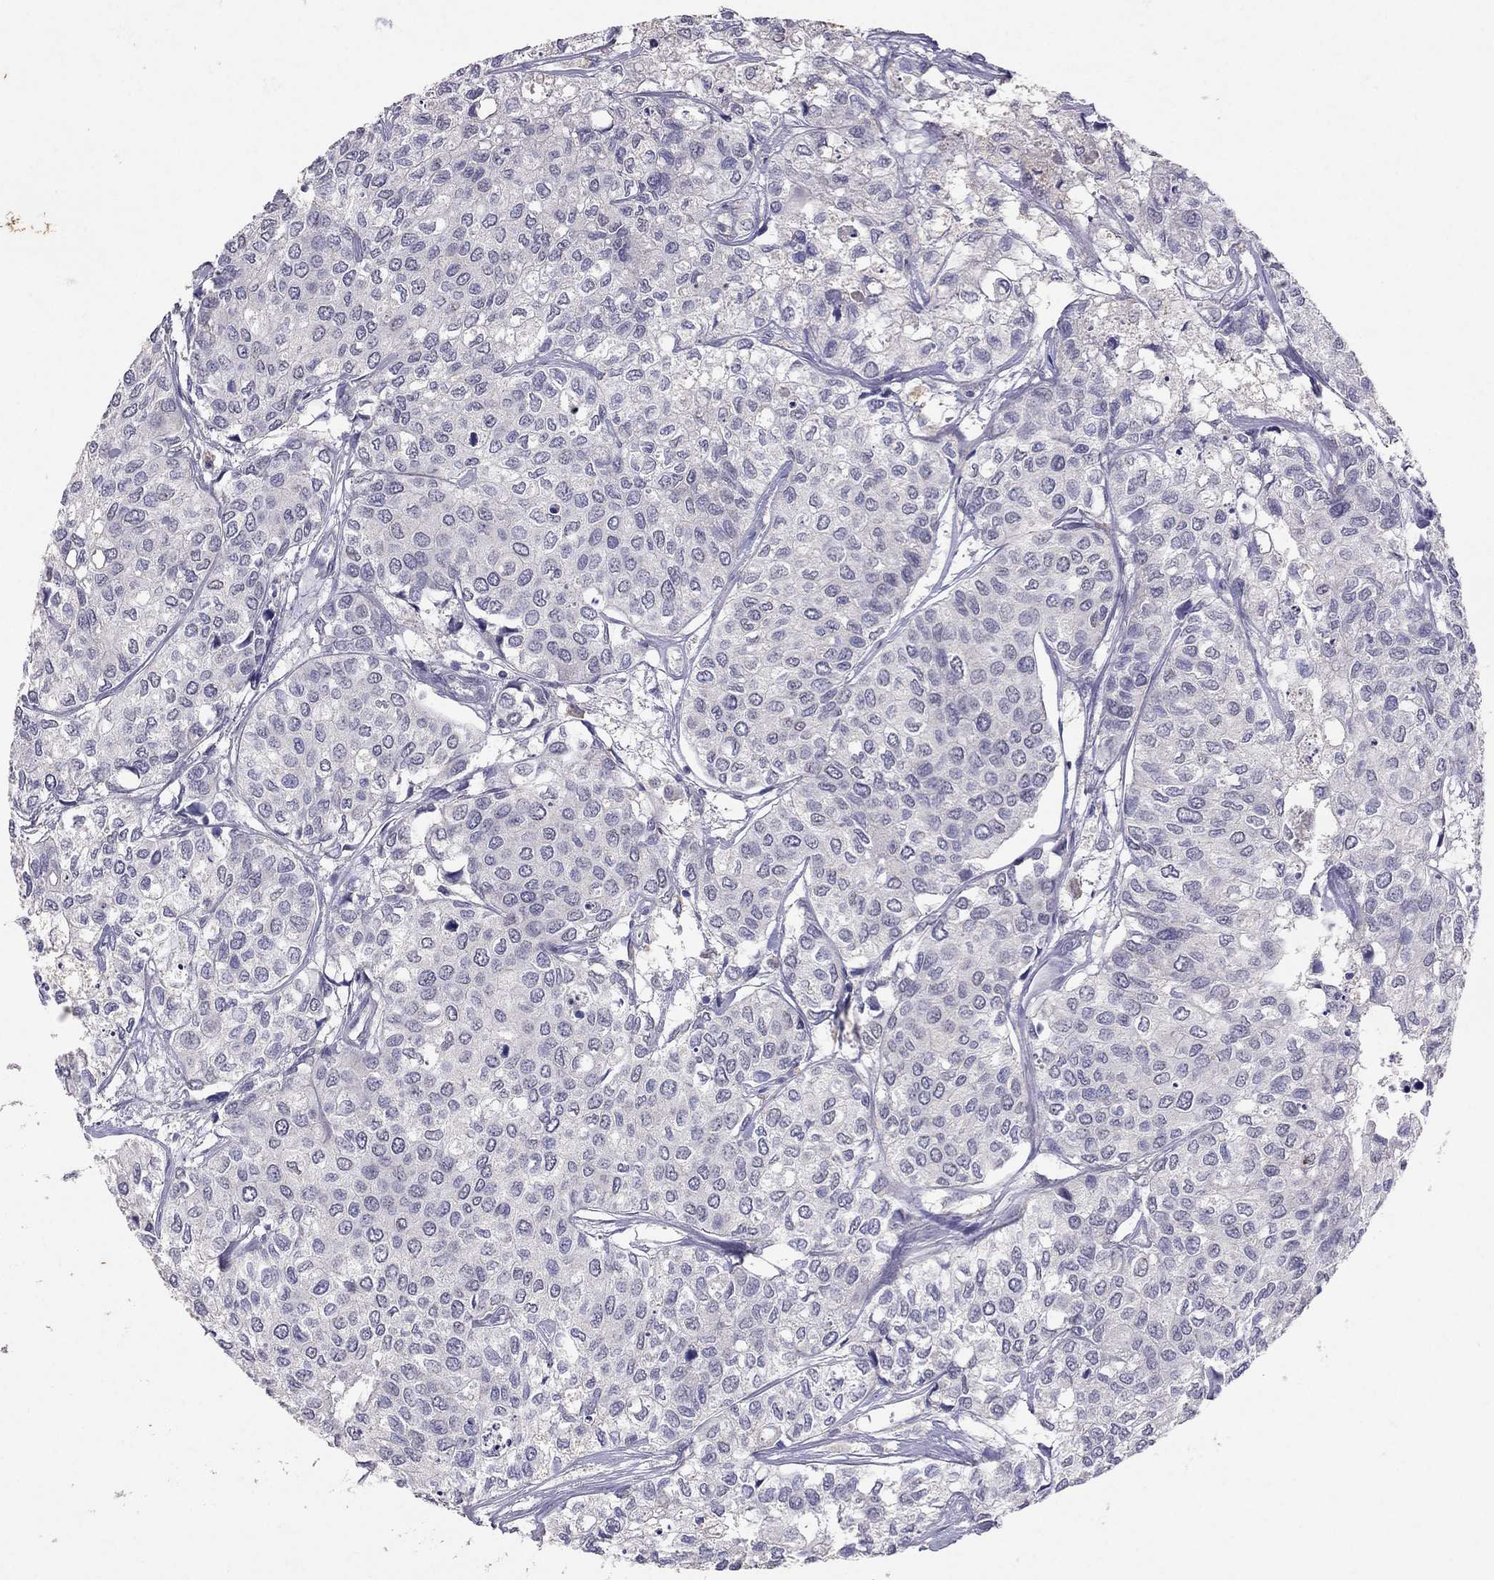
{"staining": {"intensity": "negative", "quantity": "none", "location": "none"}, "tissue": "urothelial cancer", "cell_type": "Tumor cells", "image_type": "cancer", "snomed": [{"axis": "morphology", "description": "Urothelial carcinoma, High grade"}, {"axis": "topography", "description": "Urinary bladder"}], "caption": "Immunohistochemistry histopathology image of neoplastic tissue: human urothelial carcinoma (high-grade) stained with DAB shows no significant protein positivity in tumor cells.", "gene": "FST", "patient": {"sex": "male", "age": 73}}